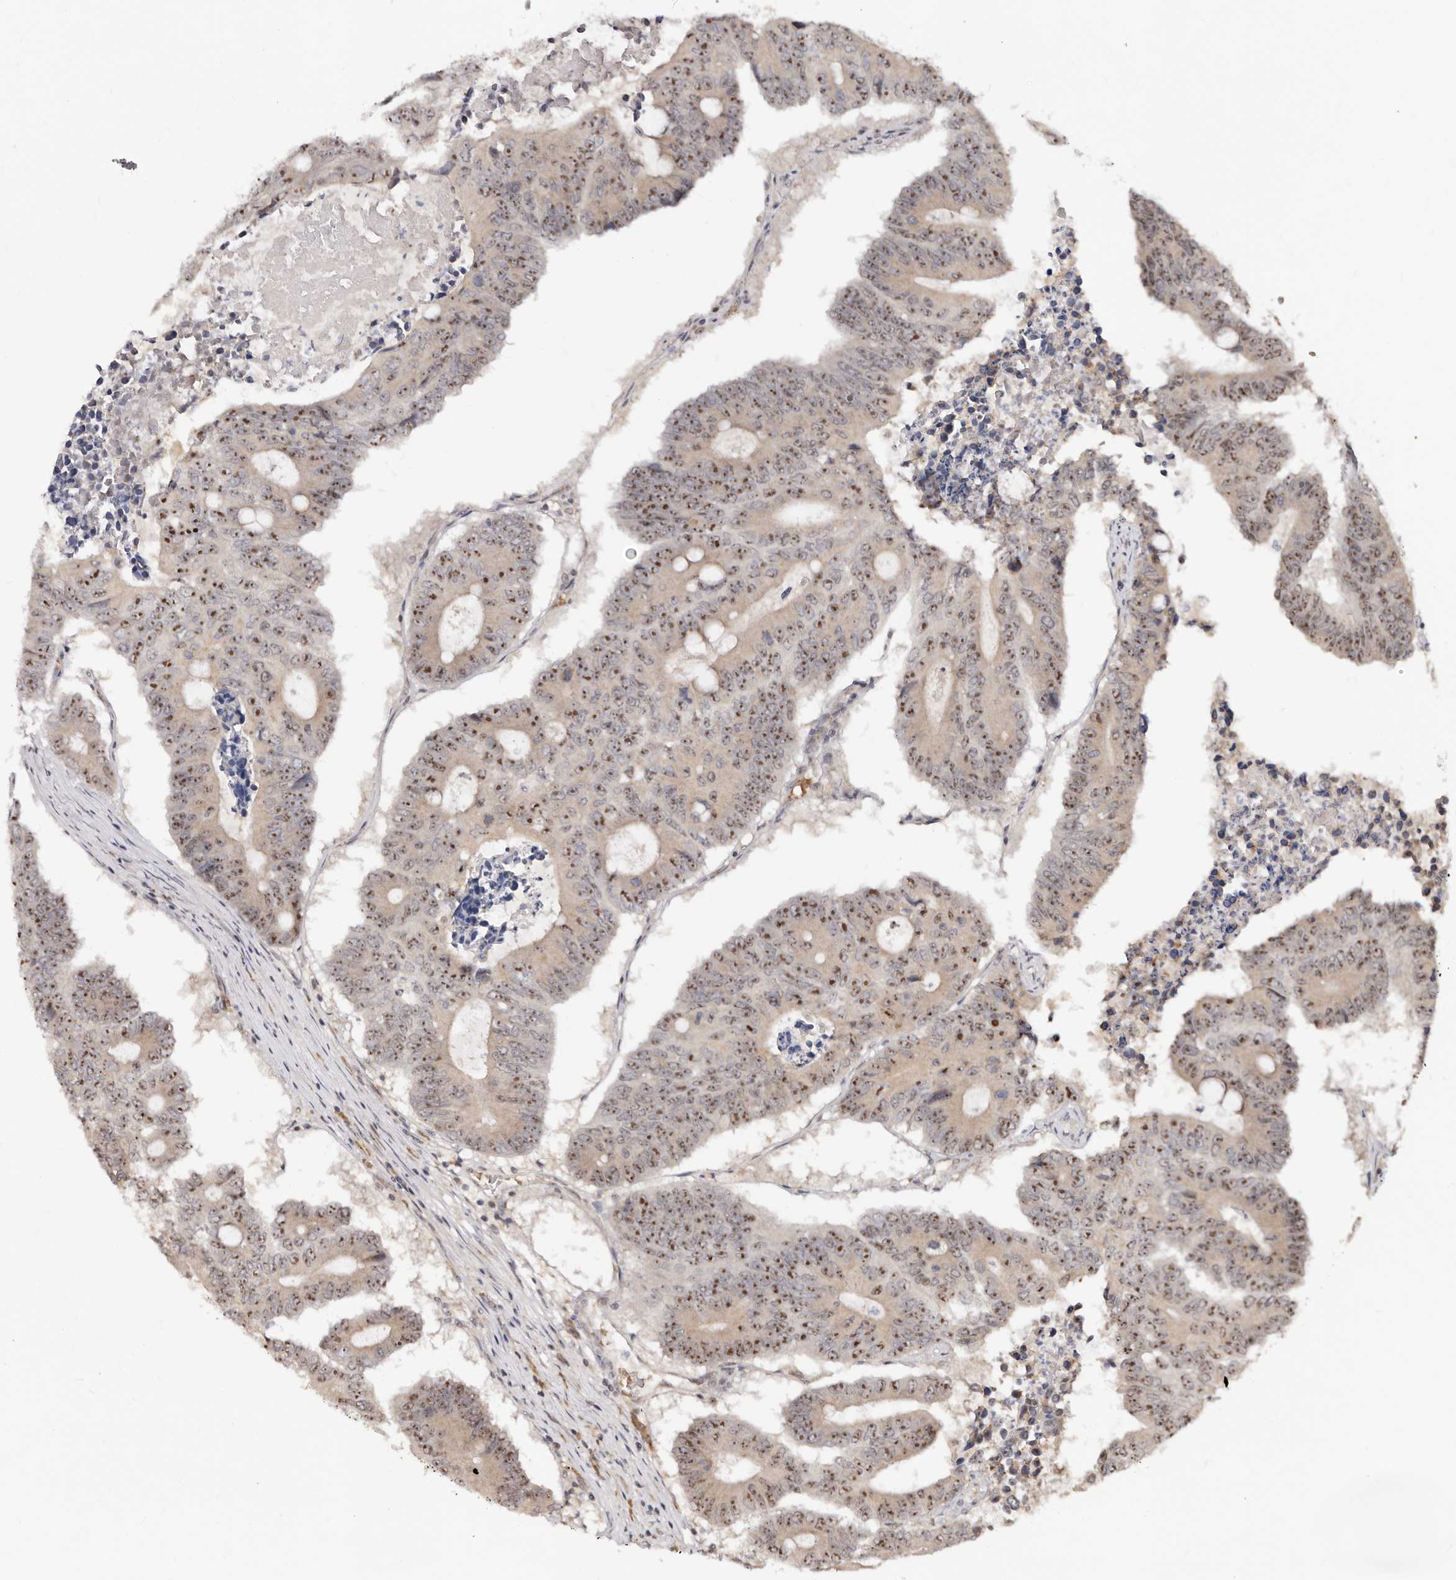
{"staining": {"intensity": "strong", "quantity": ">75%", "location": "nuclear"}, "tissue": "colorectal cancer", "cell_type": "Tumor cells", "image_type": "cancer", "snomed": [{"axis": "morphology", "description": "Adenocarcinoma, NOS"}, {"axis": "topography", "description": "Colon"}], "caption": "An immunohistochemistry (IHC) micrograph of neoplastic tissue is shown. Protein staining in brown highlights strong nuclear positivity in colorectal cancer (adenocarcinoma) within tumor cells. The protein is shown in brown color, while the nuclei are stained blue.", "gene": "APOL6", "patient": {"sex": "male", "age": 87}}